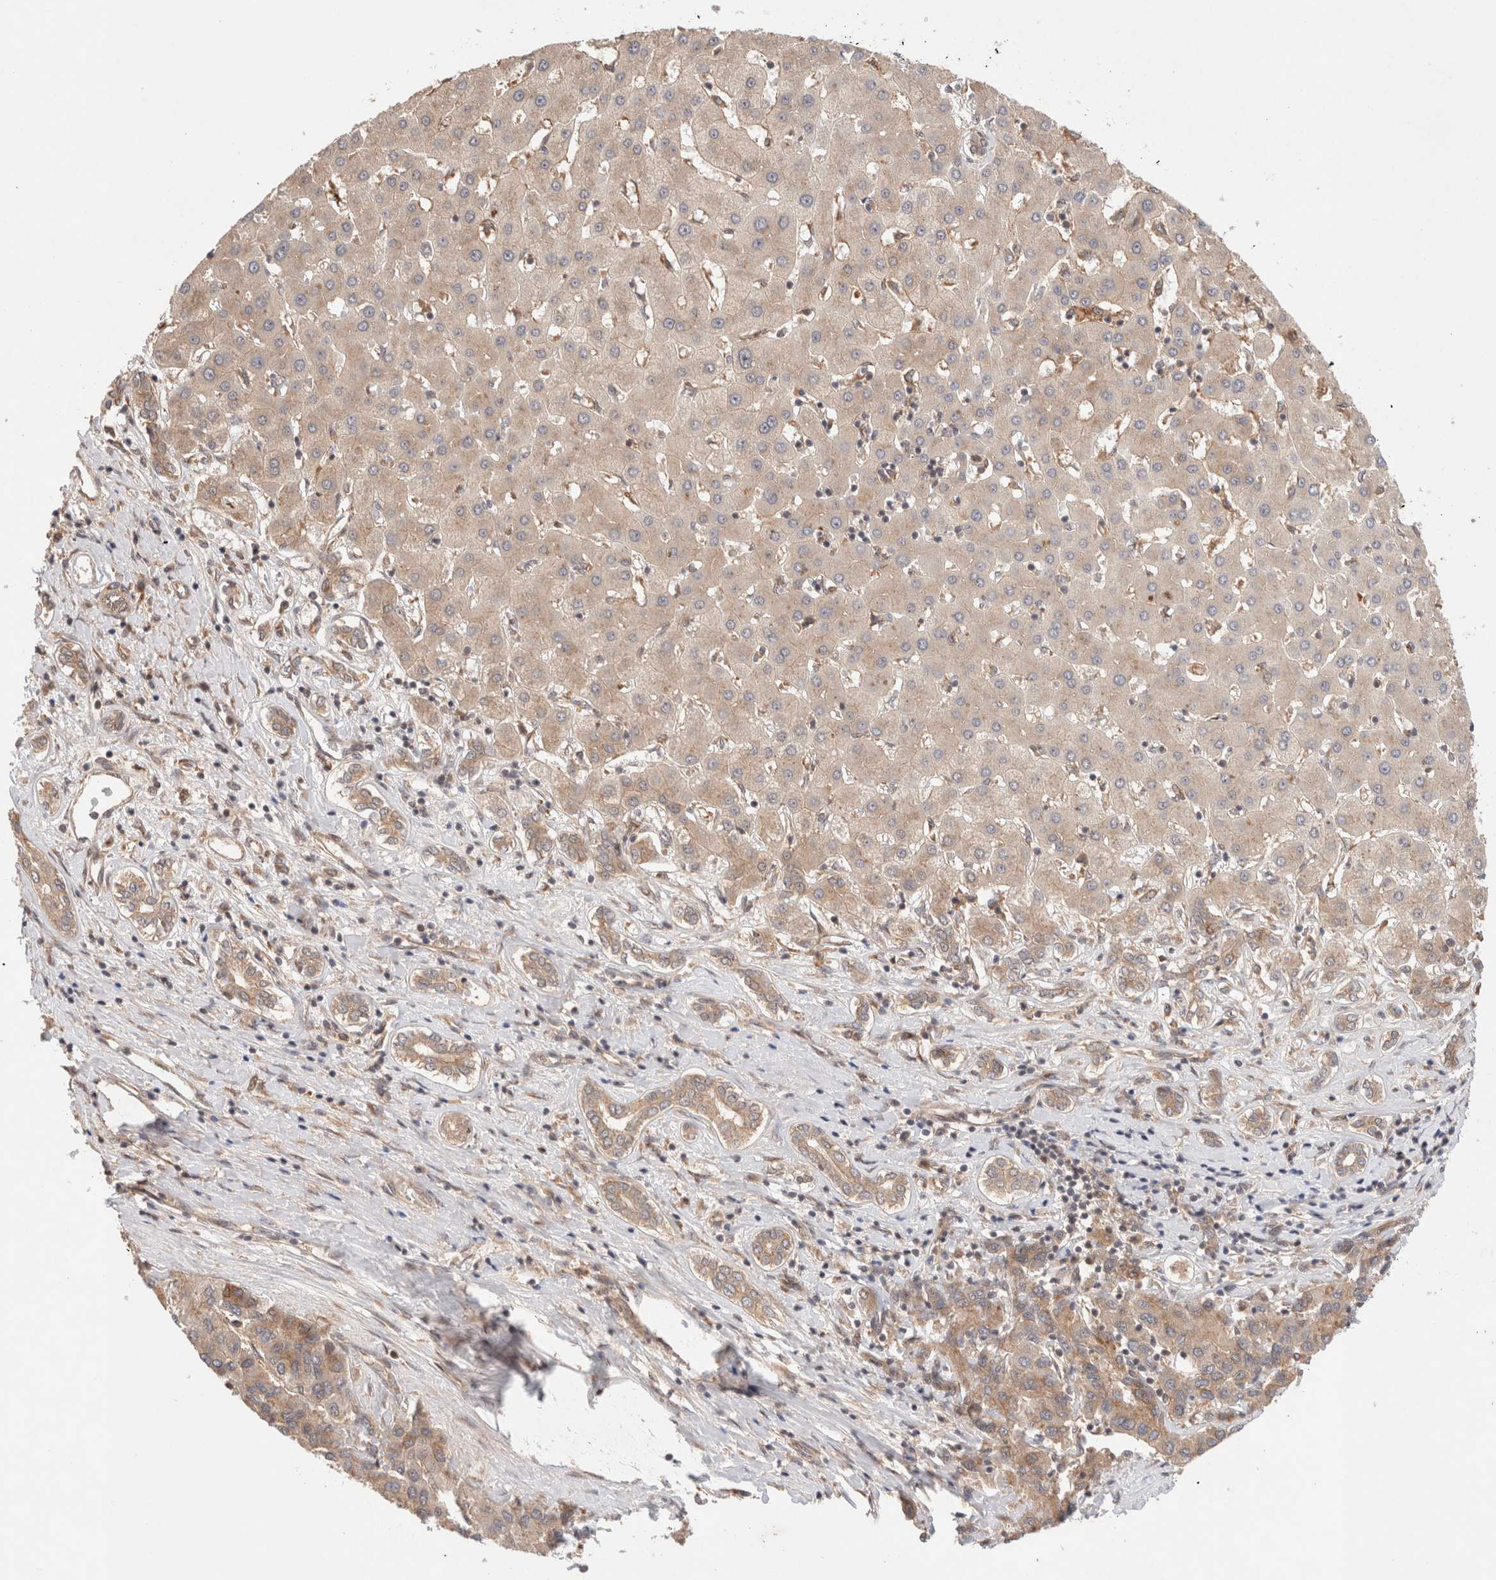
{"staining": {"intensity": "weak", "quantity": "25%-75%", "location": "cytoplasmic/membranous"}, "tissue": "liver cancer", "cell_type": "Tumor cells", "image_type": "cancer", "snomed": [{"axis": "morphology", "description": "Carcinoma, Hepatocellular, NOS"}, {"axis": "topography", "description": "Liver"}], "caption": "A low amount of weak cytoplasmic/membranous positivity is present in about 25%-75% of tumor cells in liver cancer tissue.", "gene": "SIKE1", "patient": {"sex": "male", "age": 65}}